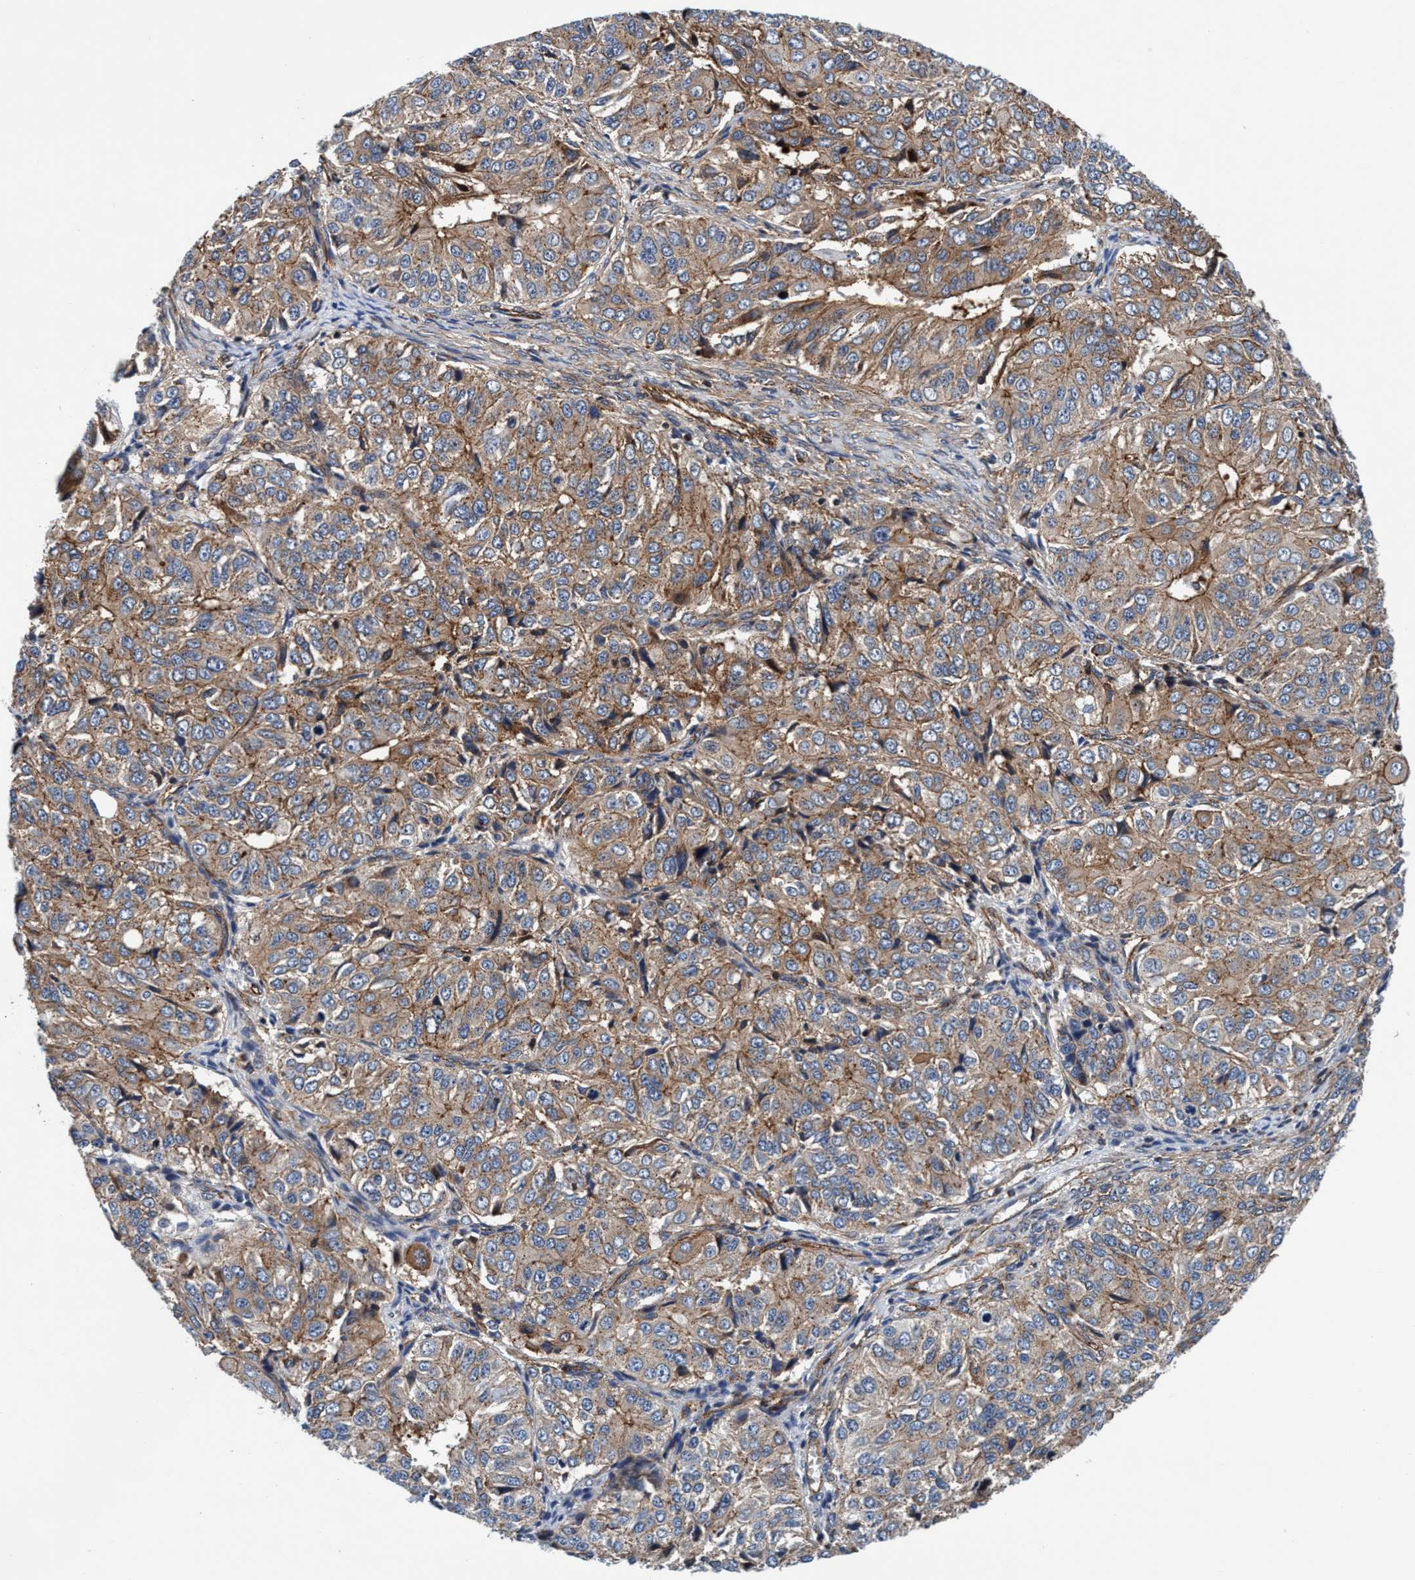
{"staining": {"intensity": "moderate", "quantity": ">75%", "location": "cytoplasmic/membranous"}, "tissue": "ovarian cancer", "cell_type": "Tumor cells", "image_type": "cancer", "snomed": [{"axis": "morphology", "description": "Carcinoma, endometroid"}, {"axis": "topography", "description": "Ovary"}], "caption": "Immunohistochemical staining of ovarian endometroid carcinoma shows moderate cytoplasmic/membranous protein expression in approximately >75% of tumor cells.", "gene": "MCM3AP", "patient": {"sex": "female", "age": 51}}